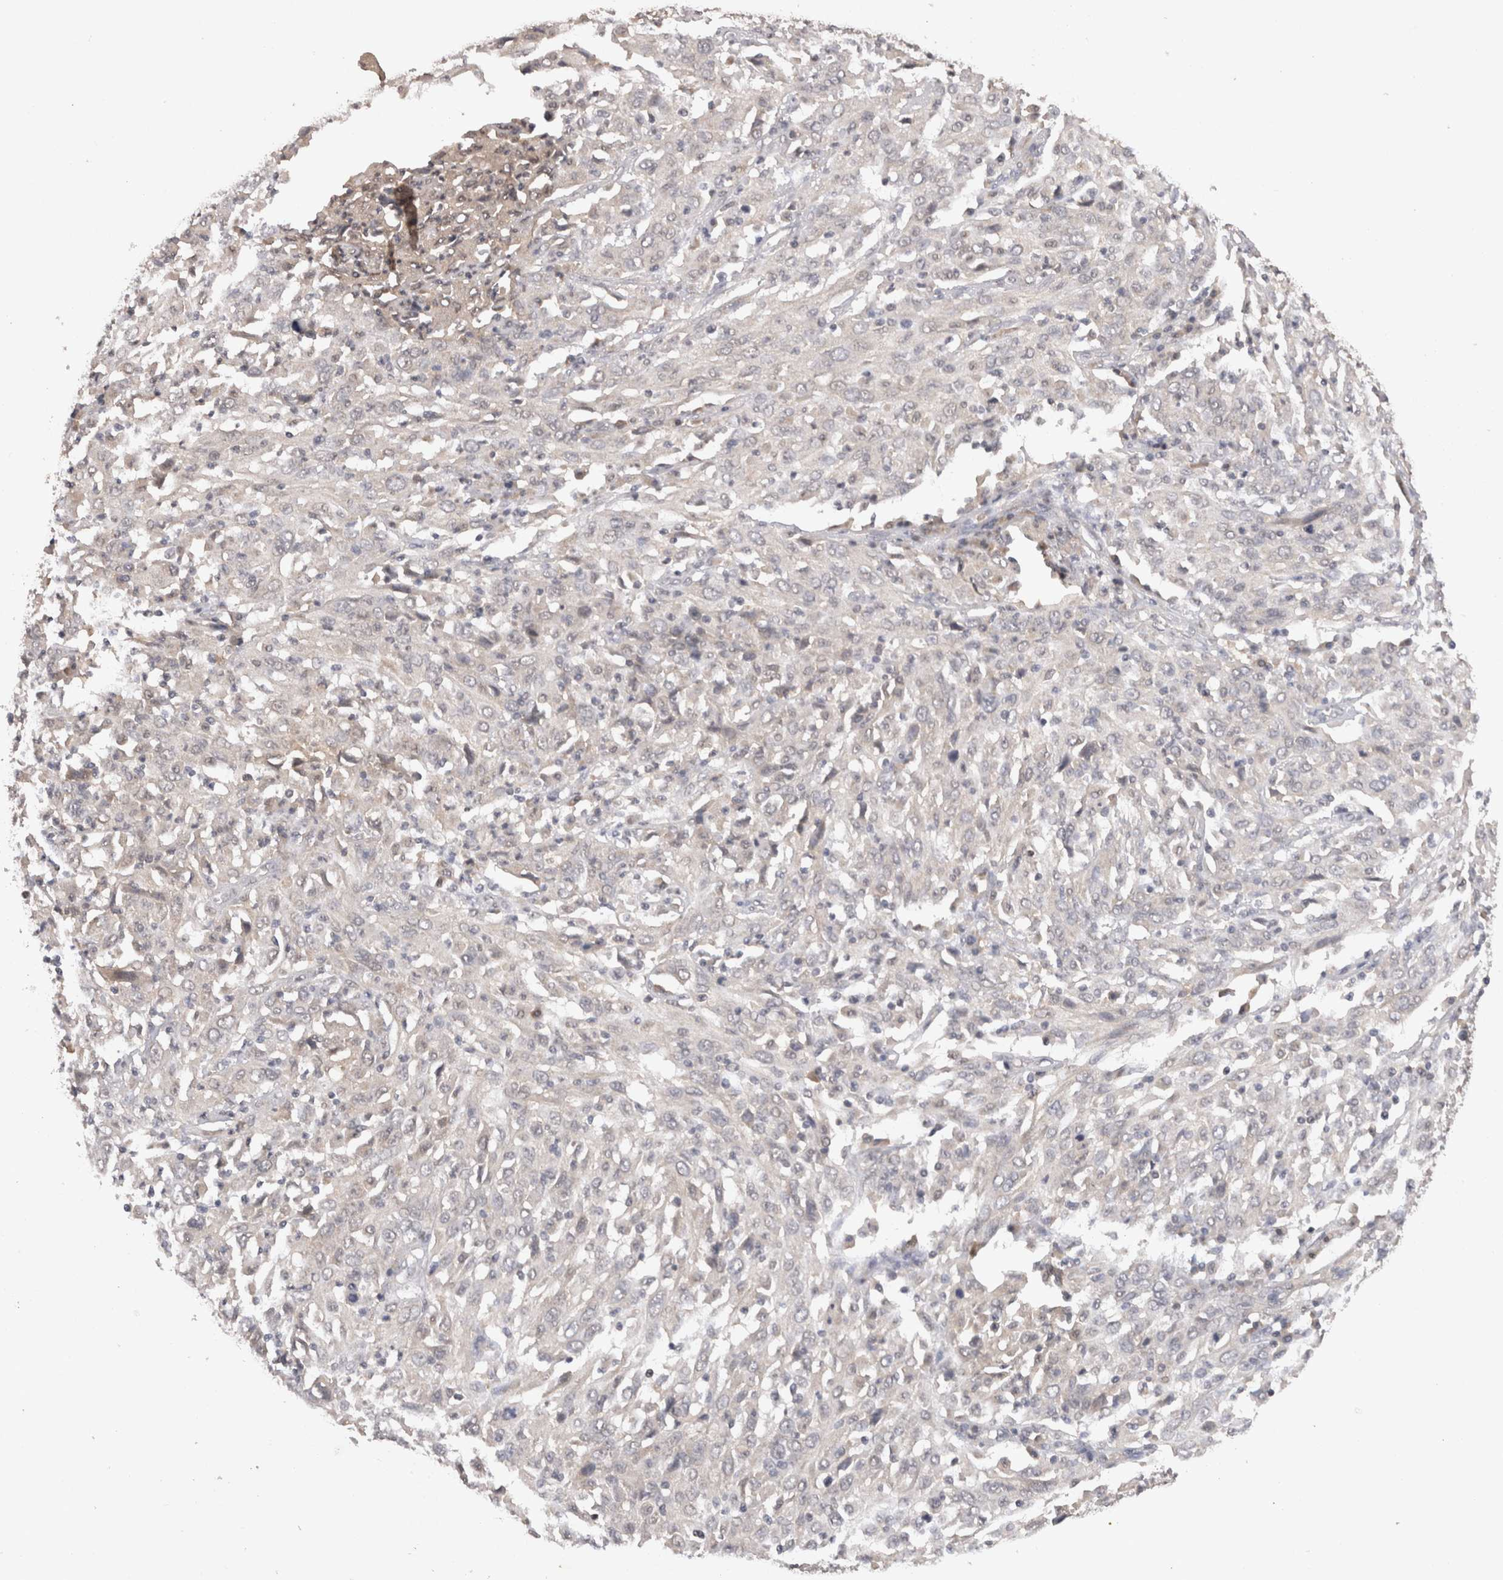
{"staining": {"intensity": "negative", "quantity": "none", "location": "none"}, "tissue": "cervical cancer", "cell_type": "Tumor cells", "image_type": "cancer", "snomed": [{"axis": "morphology", "description": "Squamous cell carcinoma, NOS"}, {"axis": "topography", "description": "Cervix"}], "caption": "This is an immunohistochemistry histopathology image of cervical squamous cell carcinoma. There is no staining in tumor cells.", "gene": "RASSF3", "patient": {"sex": "female", "age": 46}}